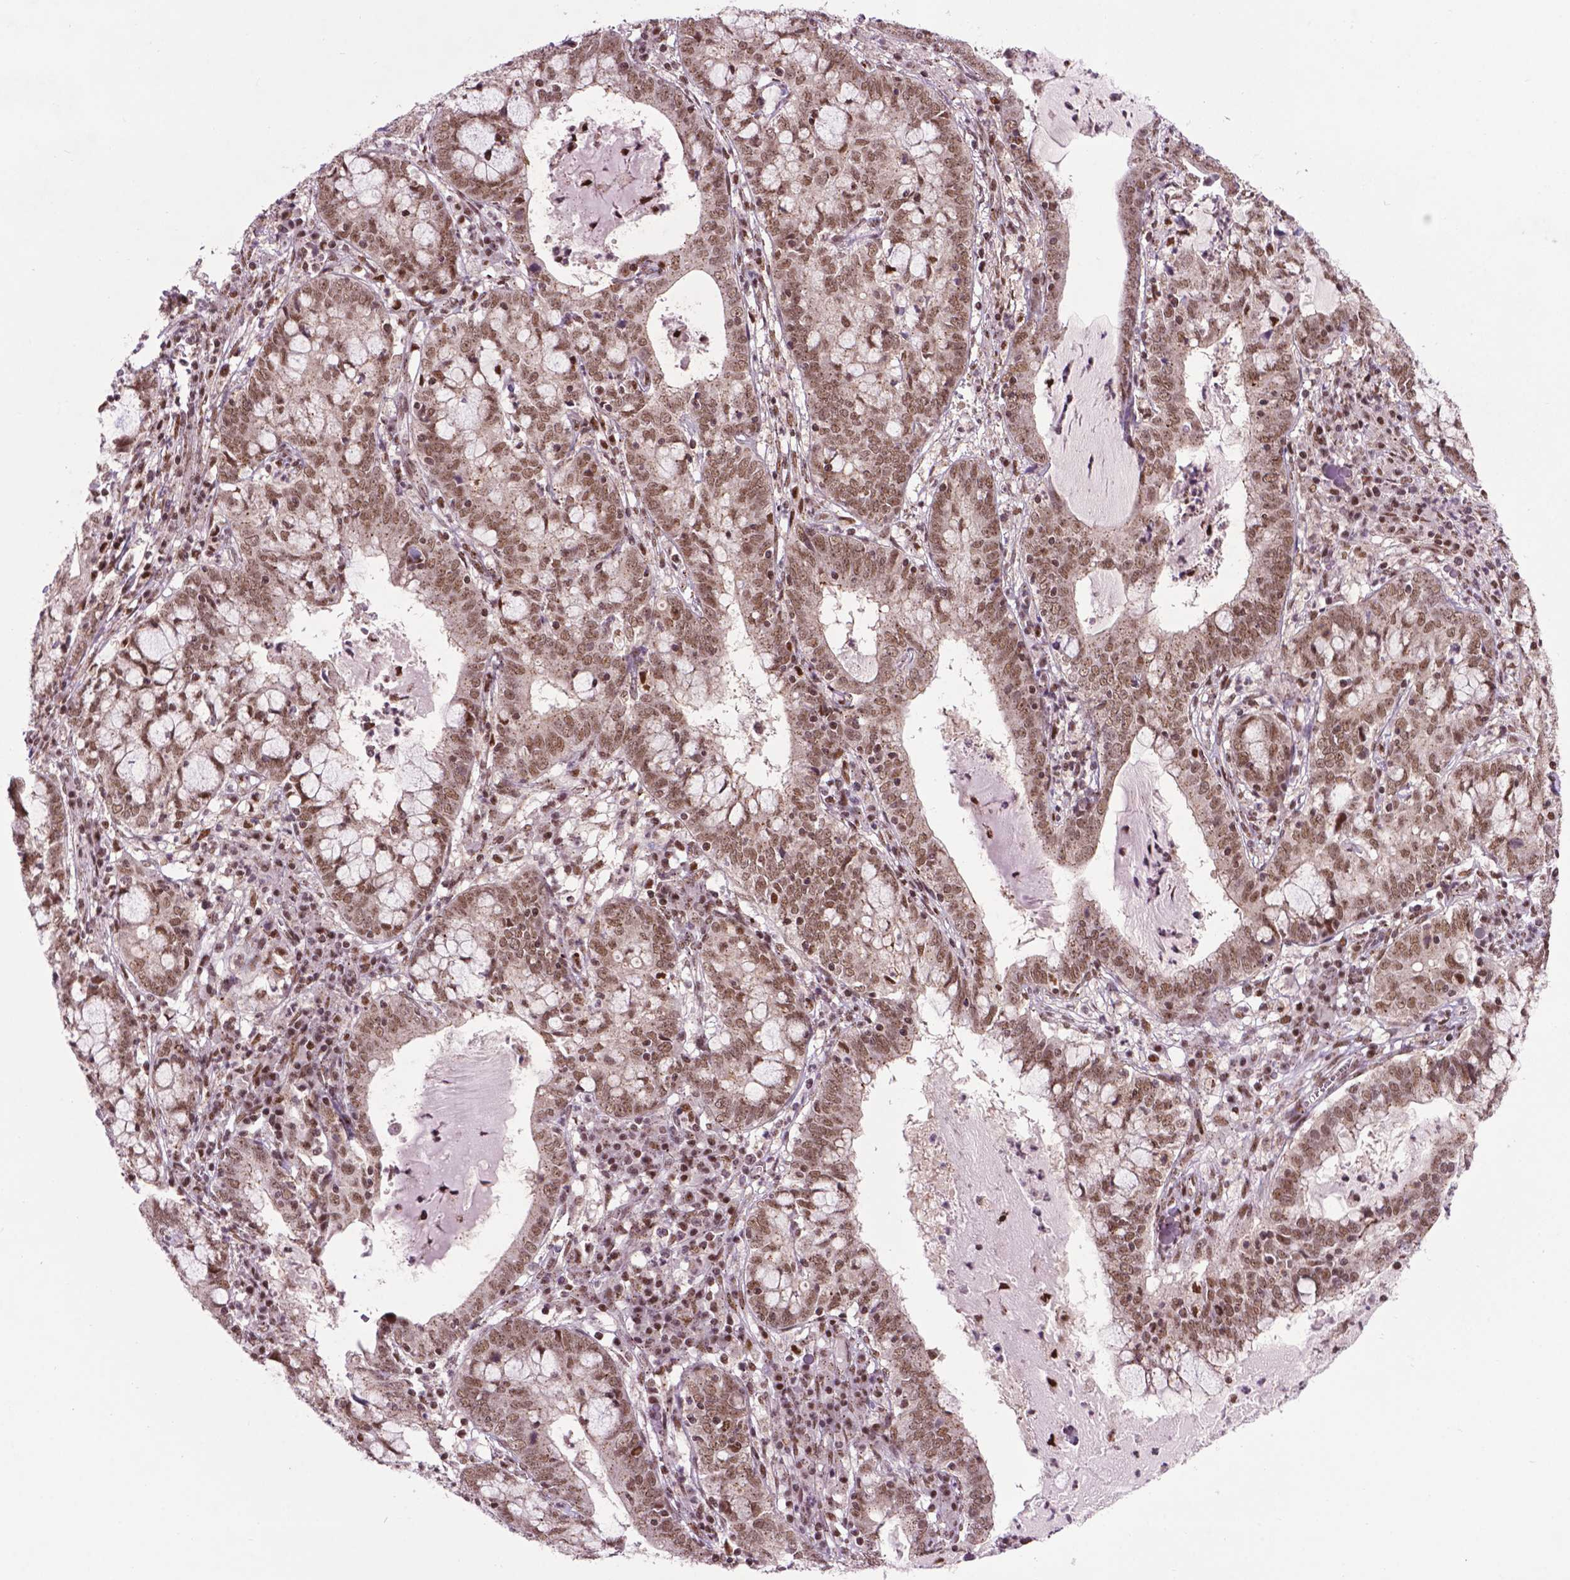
{"staining": {"intensity": "moderate", "quantity": ">75%", "location": "nuclear"}, "tissue": "cervical cancer", "cell_type": "Tumor cells", "image_type": "cancer", "snomed": [{"axis": "morphology", "description": "Adenocarcinoma, NOS"}, {"axis": "topography", "description": "Cervix"}], "caption": "Immunohistochemistry (IHC) image of neoplastic tissue: human cervical cancer (adenocarcinoma) stained using IHC exhibits medium levels of moderate protein expression localized specifically in the nuclear of tumor cells, appearing as a nuclear brown color.", "gene": "EAF1", "patient": {"sex": "female", "age": 40}}